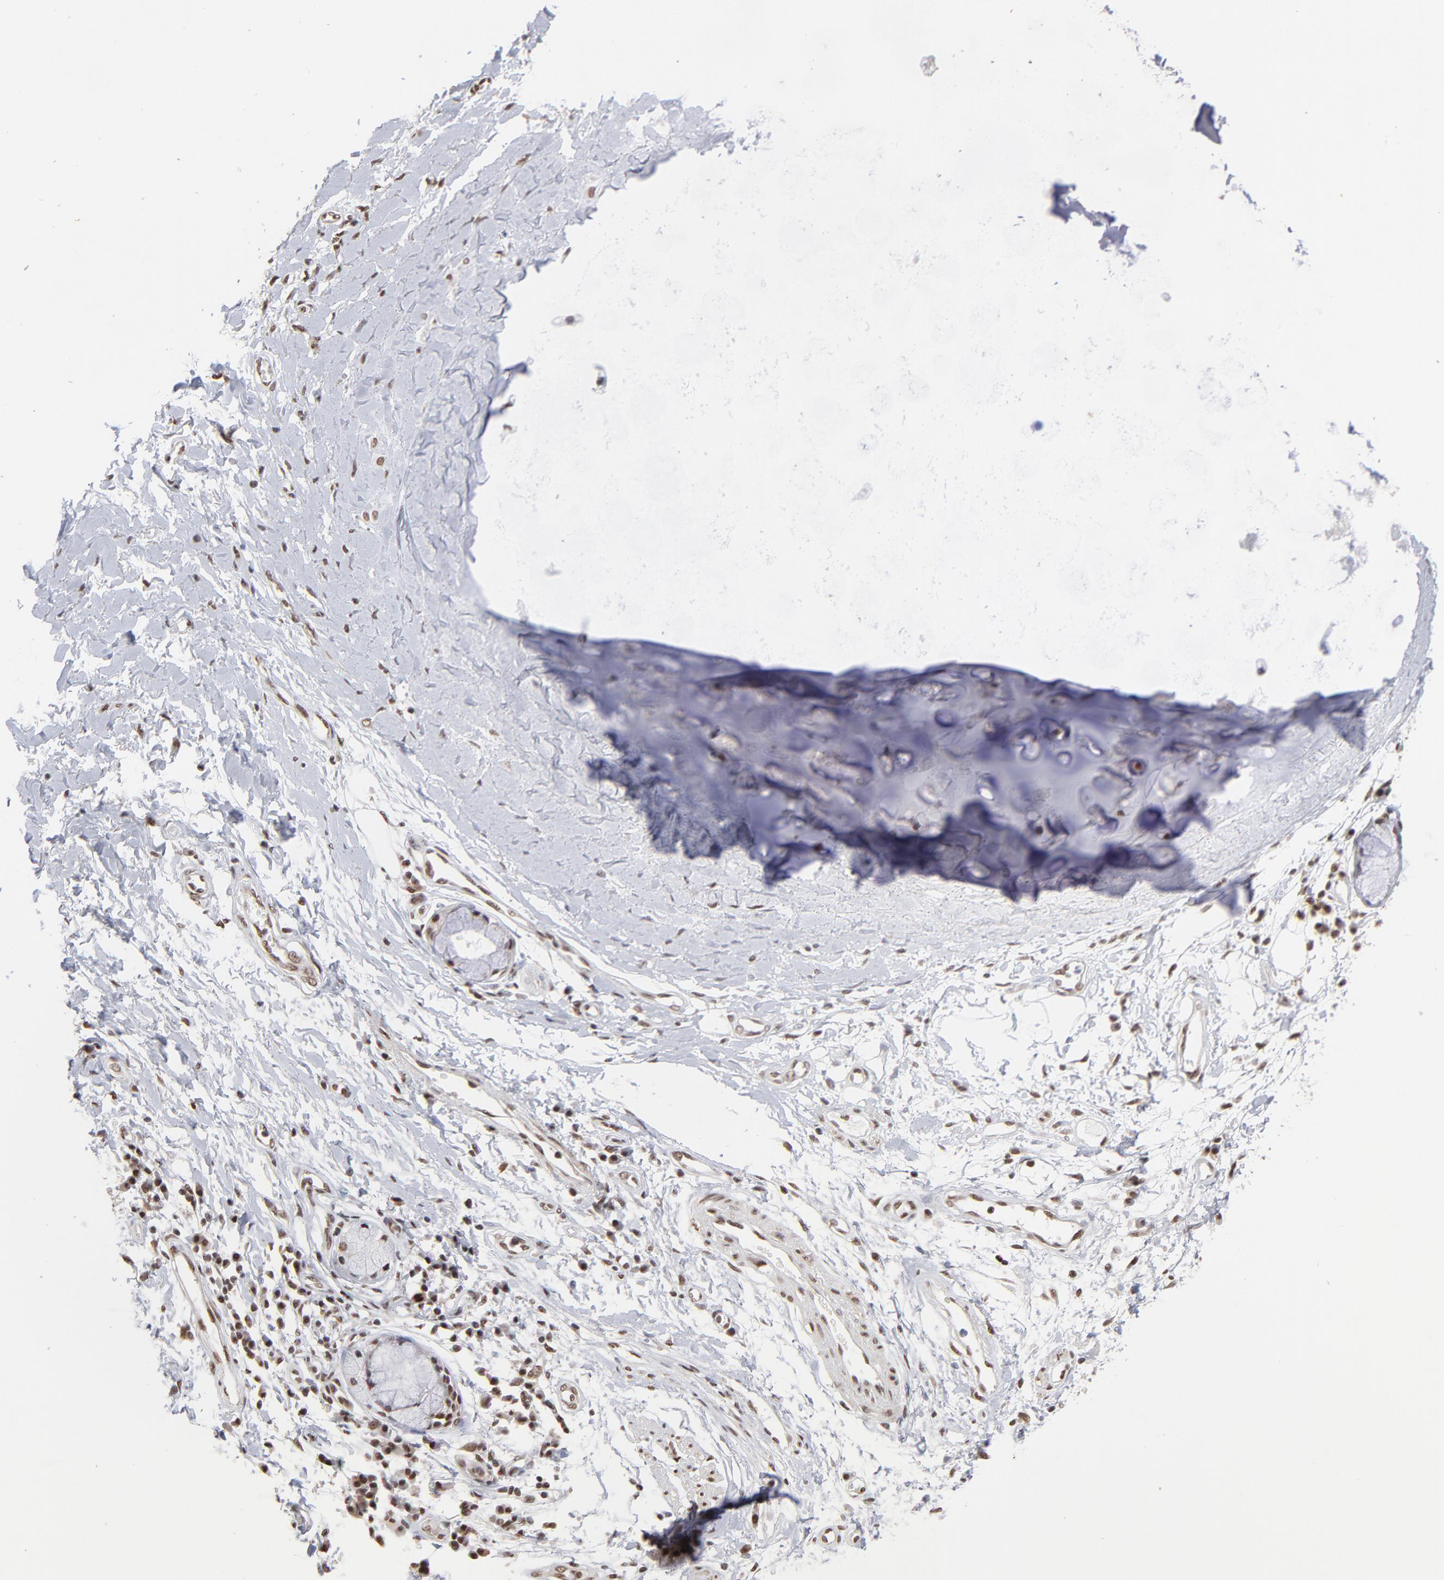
{"staining": {"intensity": "moderate", "quantity": "25%-75%", "location": "nuclear"}, "tissue": "adipose tissue", "cell_type": "Adipocytes", "image_type": "normal", "snomed": [{"axis": "morphology", "description": "Normal tissue, NOS"}, {"axis": "morphology", "description": "Adenocarcinoma, NOS"}, {"axis": "topography", "description": "Cartilage tissue"}, {"axis": "topography", "description": "Bronchus"}, {"axis": "topography", "description": "Lung"}], "caption": "Immunohistochemical staining of unremarkable human adipose tissue demonstrates medium levels of moderate nuclear positivity in about 25%-75% of adipocytes. (DAB IHC, brown staining for protein, blue staining for nuclei).", "gene": "ZNF3", "patient": {"sex": "female", "age": 67}}